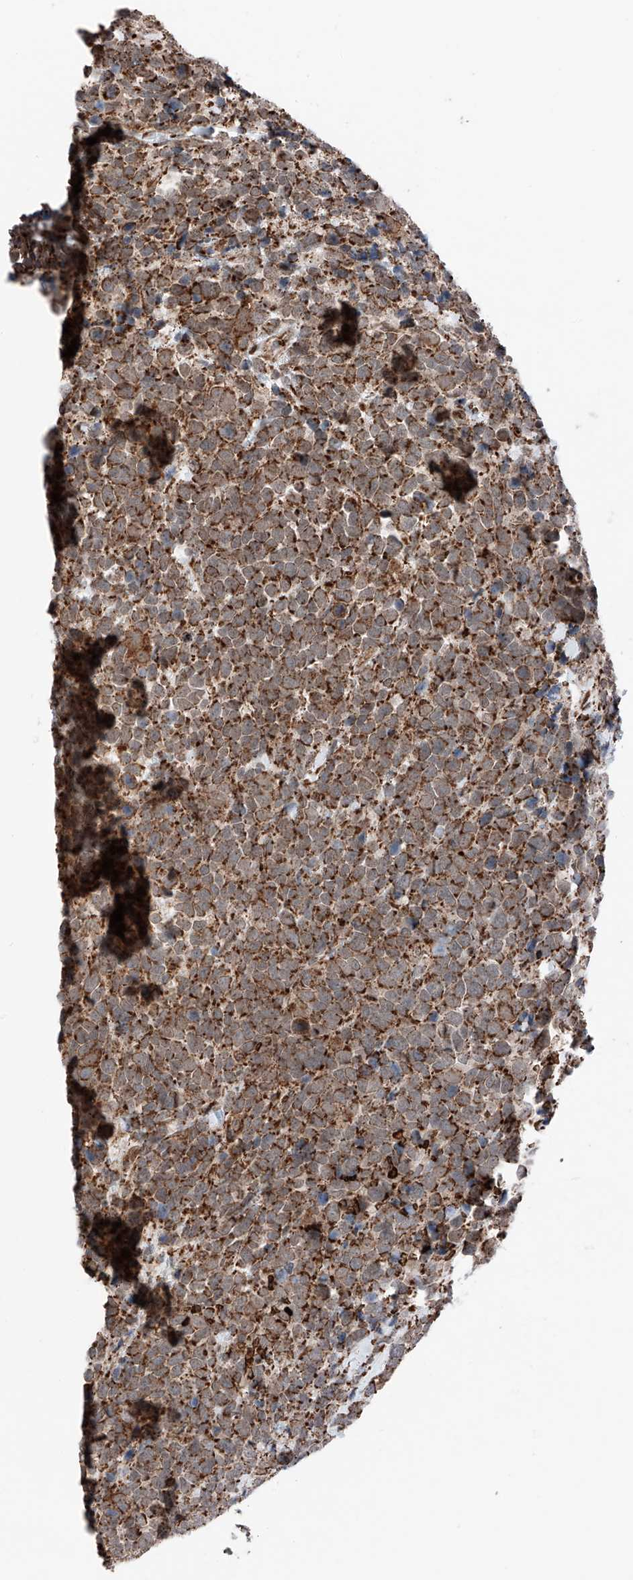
{"staining": {"intensity": "strong", "quantity": ">75%", "location": "cytoplasmic/membranous"}, "tissue": "urothelial cancer", "cell_type": "Tumor cells", "image_type": "cancer", "snomed": [{"axis": "morphology", "description": "Urothelial carcinoma, High grade"}, {"axis": "topography", "description": "Urinary bladder"}], "caption": "Urothelial carcinoma (high-grade) stained with a brown dye reveals strong cytoplasmic/membranous positive staining in approximately >75% of tumor cells.", "gene": "ZSCAN29", "patient": {"sex": "female", "age": 82}}